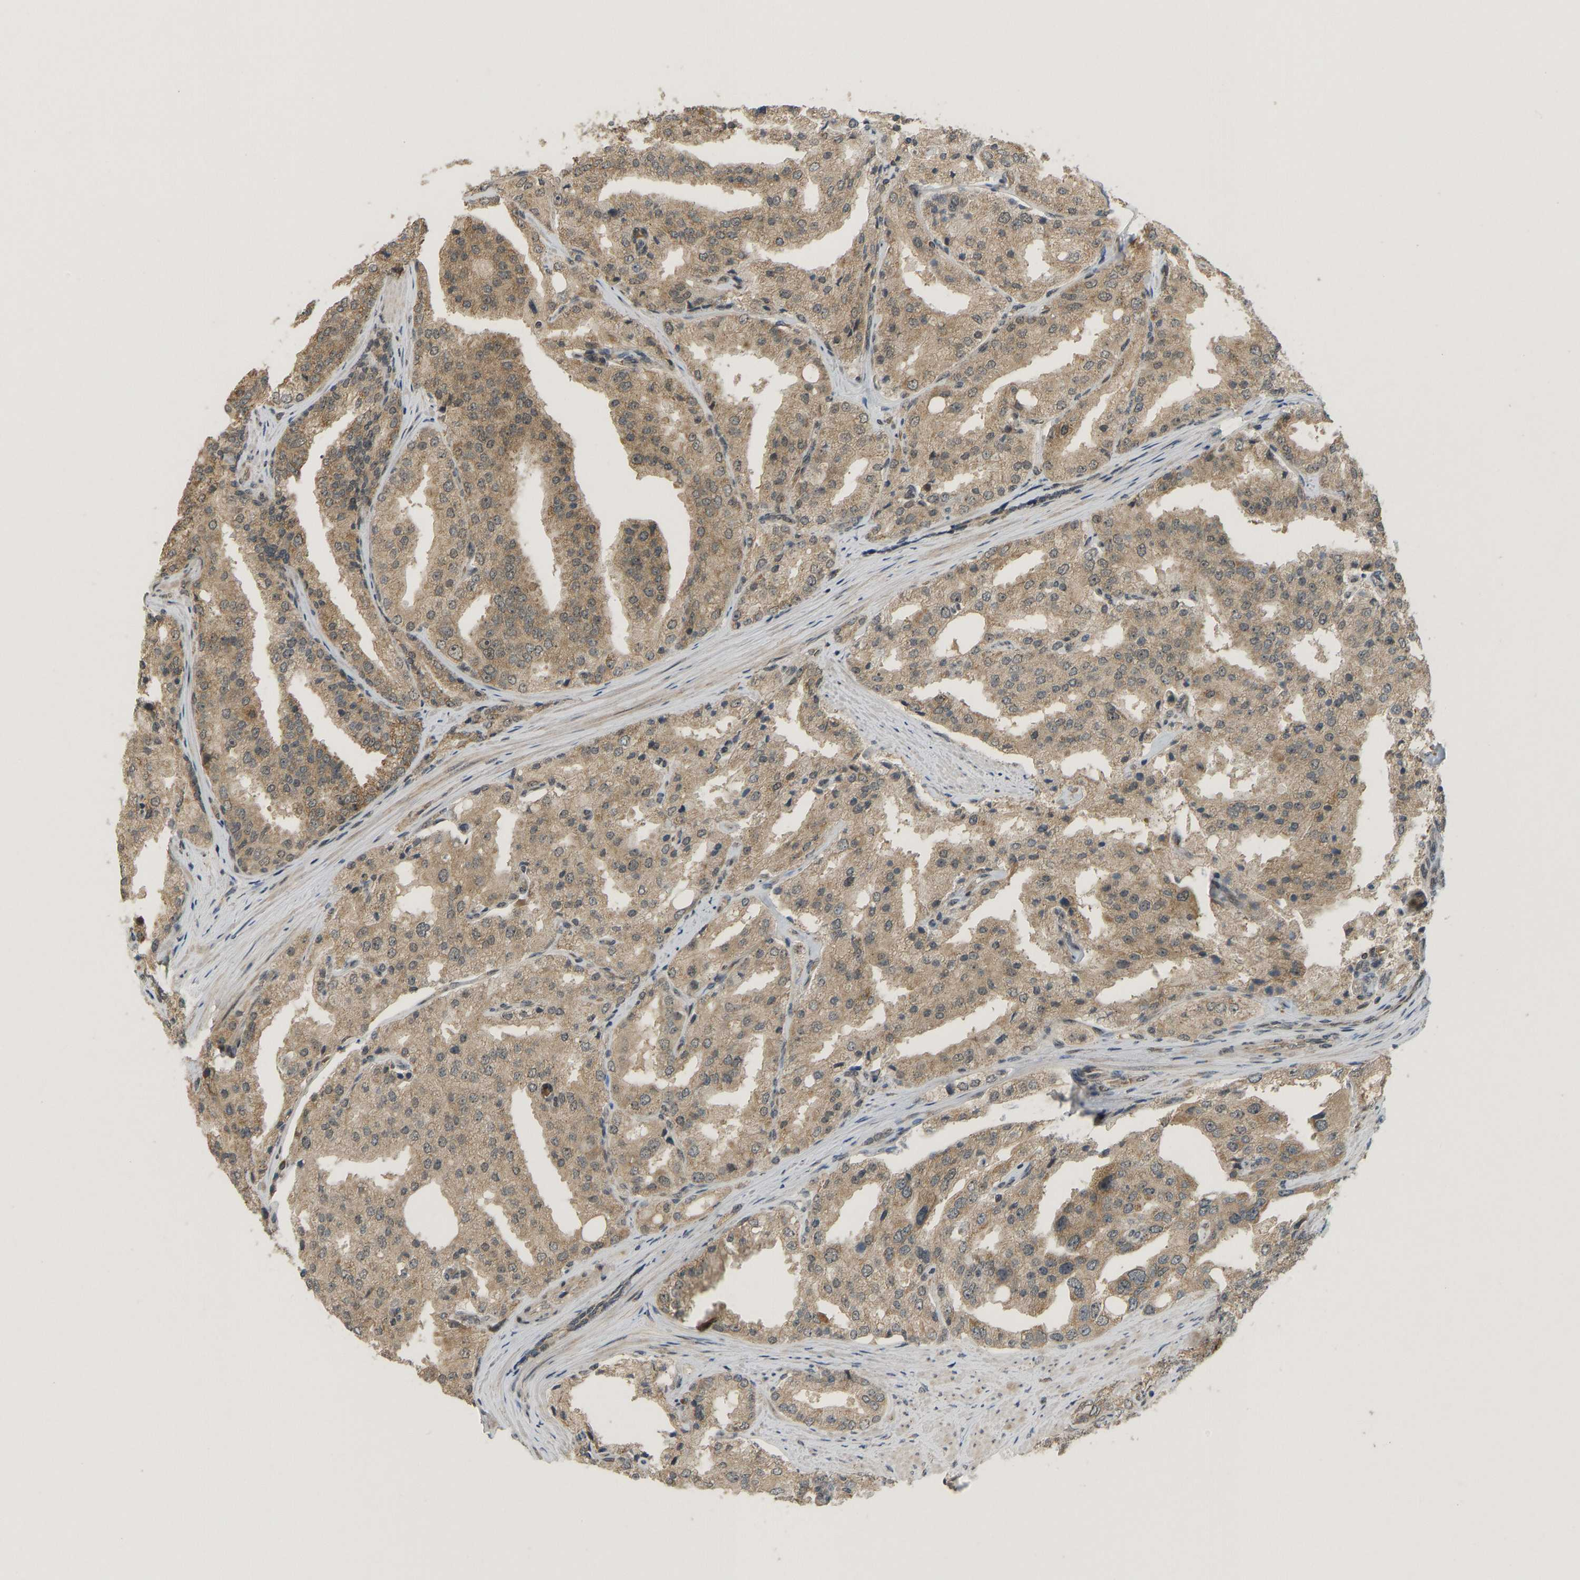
{"staining": {"intensity": "moderate", "quantity": ">75%", "location": "cytoplasmic/membranous"}, "tissue": "prostate cancer", "cell_type": "Tumor cells", "image_type": "cancer", "snomed": [{"axis": "morphology", "description": "Adenocarcinoma, High grade"}, {"axis": "topography", "description": "Prostate"}], "caption": "Immunohistochemical staining of prostate cancer displays medium levels of moderate cytoplasmic/membranous protein positivity in about >75% of tumor cells.", "gene": "ACADS", "patient": {"sex": "male", "age": 50}}